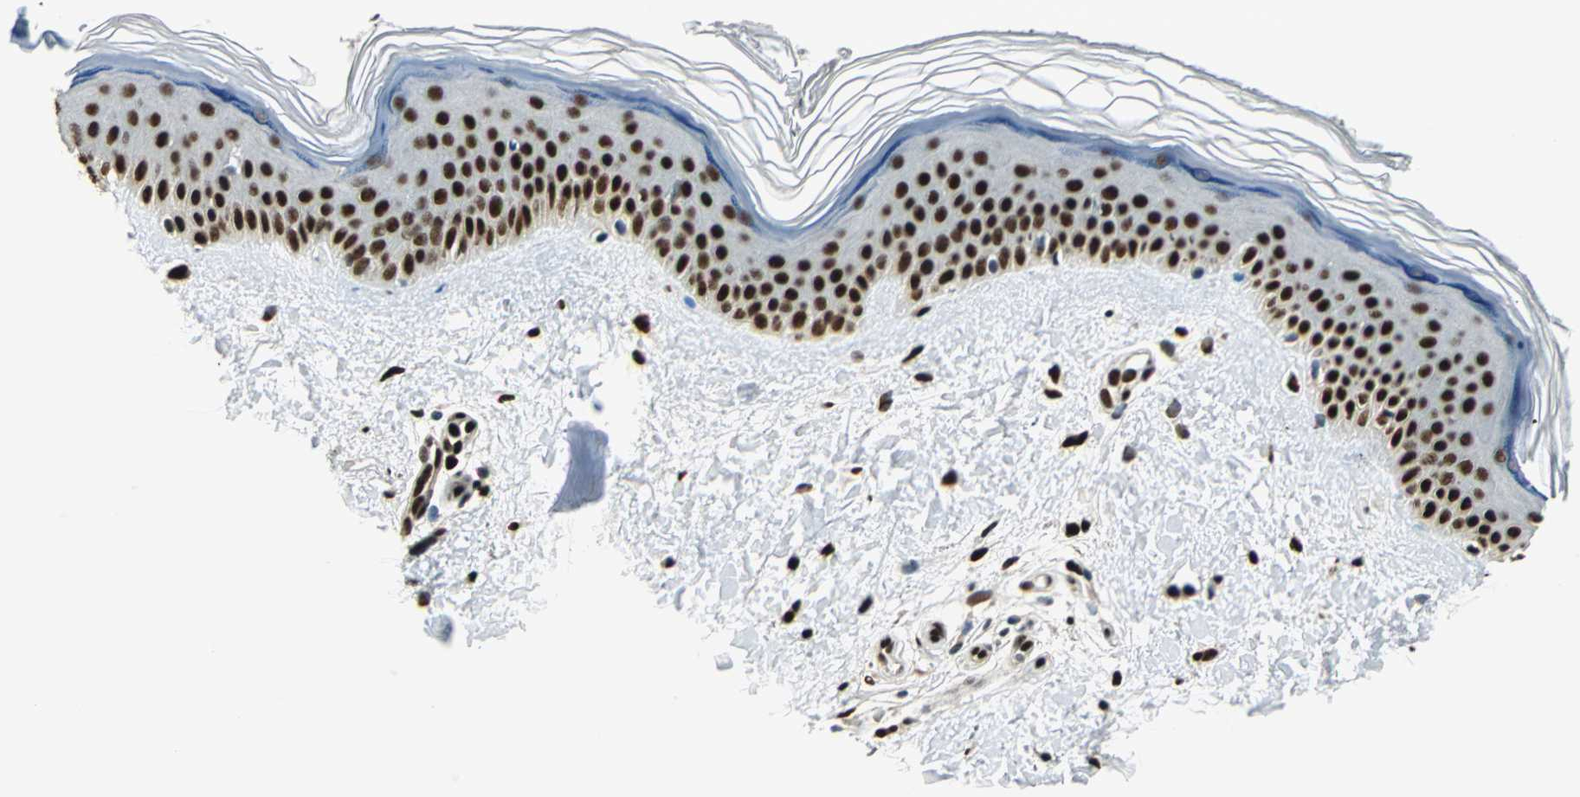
{"staining": {"intensity": "strong", "quantity": "<25%", "location": "nuclear"}, "tissue": "skin", "cell_type": "Fibroblasts", "image_type": "normal", "snomed": [{"axis": "morphology", "description": "Normal tissue, NOS"}, {"axis": "topography", "description": "Skin"}], "caption": "Normal skin demonstrates strong nuclear expression in approximately <25% of fibroblasts.", "gene": "NFIA", "patient": {"sex": "female", "age": 19}}